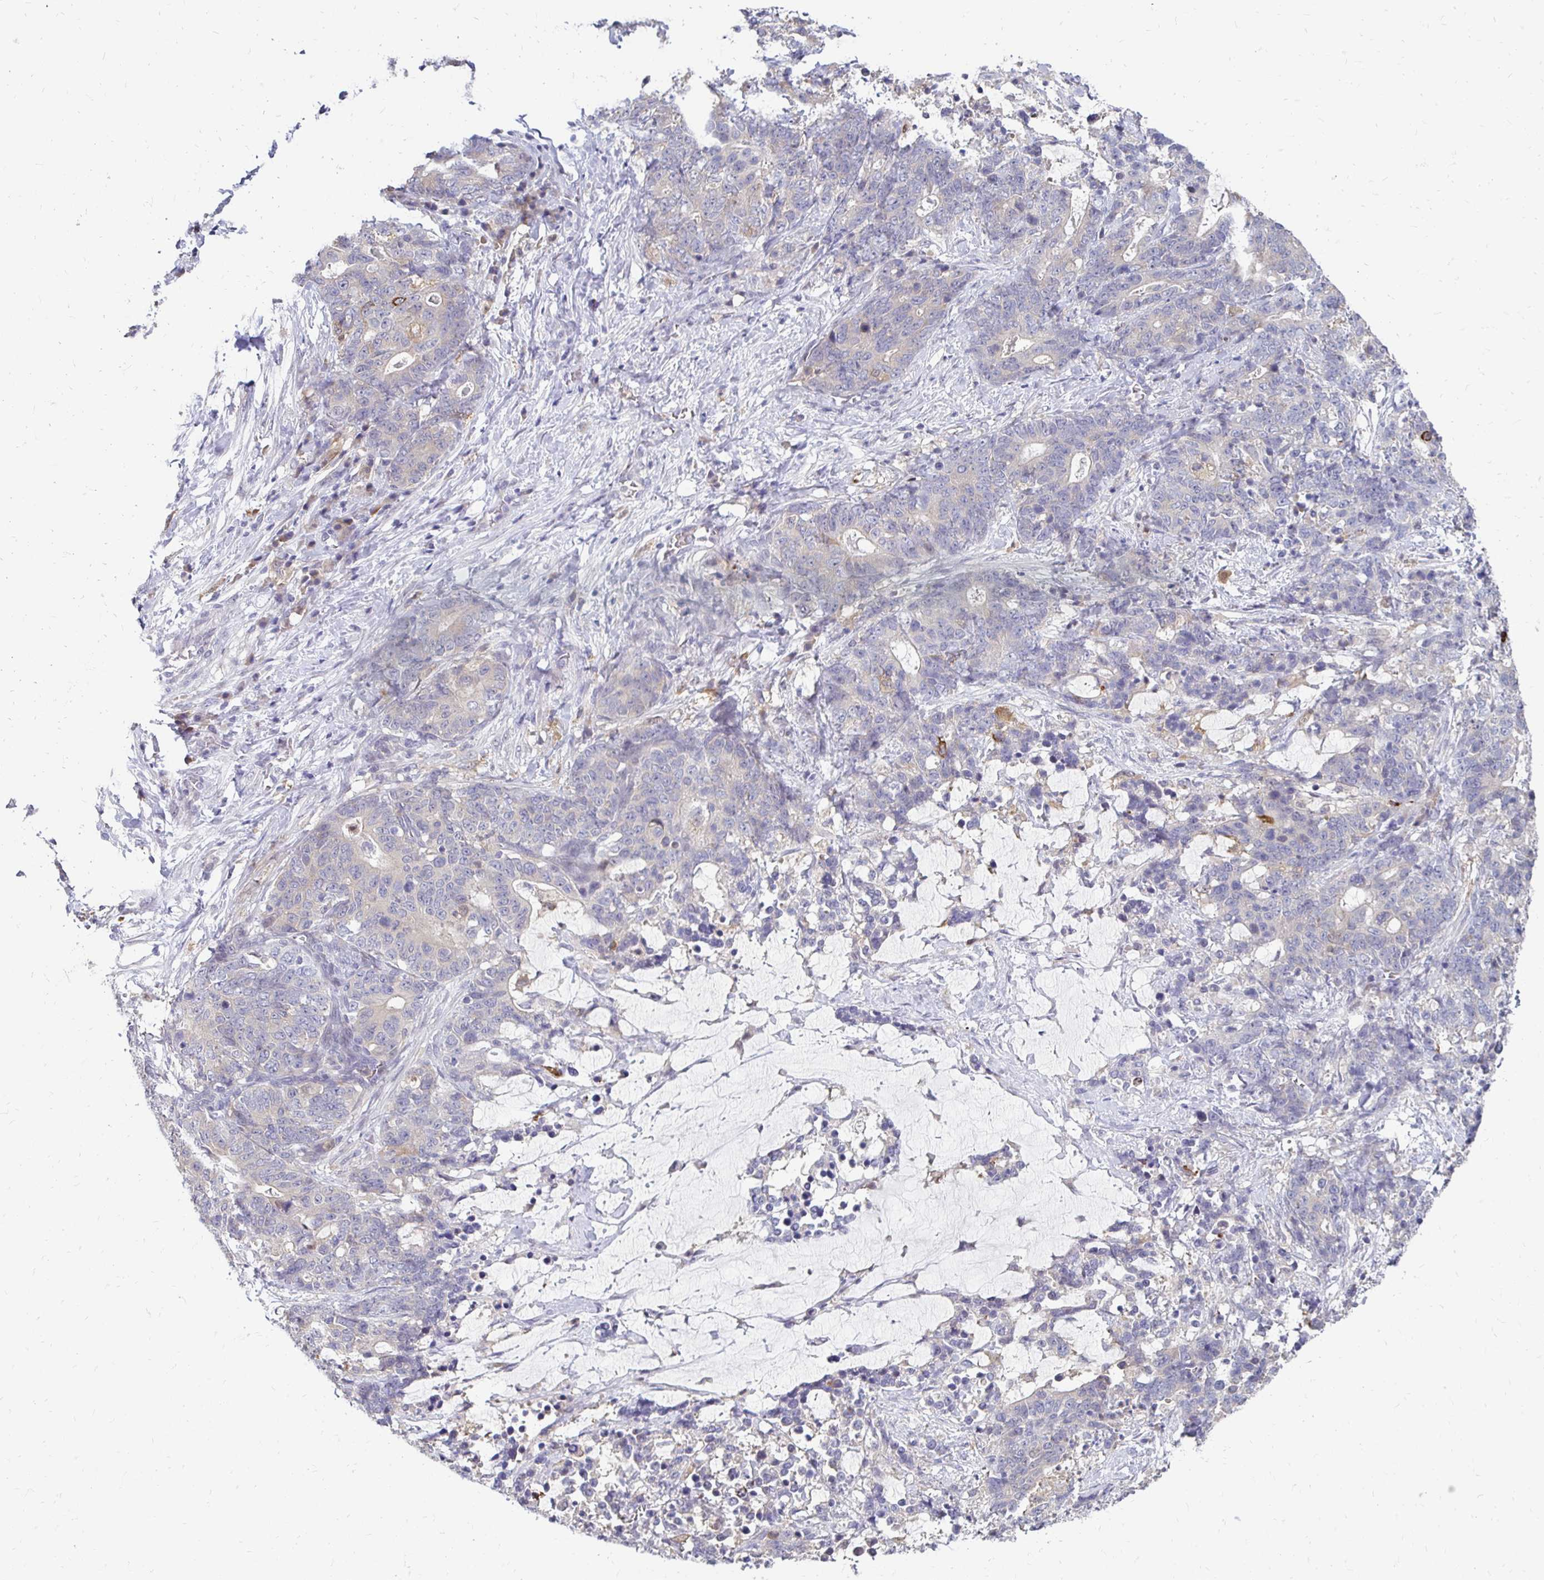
{"staining": {"intensity": "negative", "quantity": "none", "location": "none"}, "tissue": "stomach cancer", "cell_type": "Tumor cells", "image_type": "cancer", "snomed": [{"axis": "morphology", "description": "Normal tissue, NOS"}, {"axis": "morphology", "description": "Adenocarcinoma, NOS"}, {"axis": "topography", "description": "Stomach"}], "caption": "A histopathology image of stomach adenocarcinoma stained for a protein shows no brown staining in tumor cells. (DAB immunohistochemistry visualized using brightfield microscopy, high magnification).", "gene": "PADI2", "patient": {"sex": "female", "age": 64}}